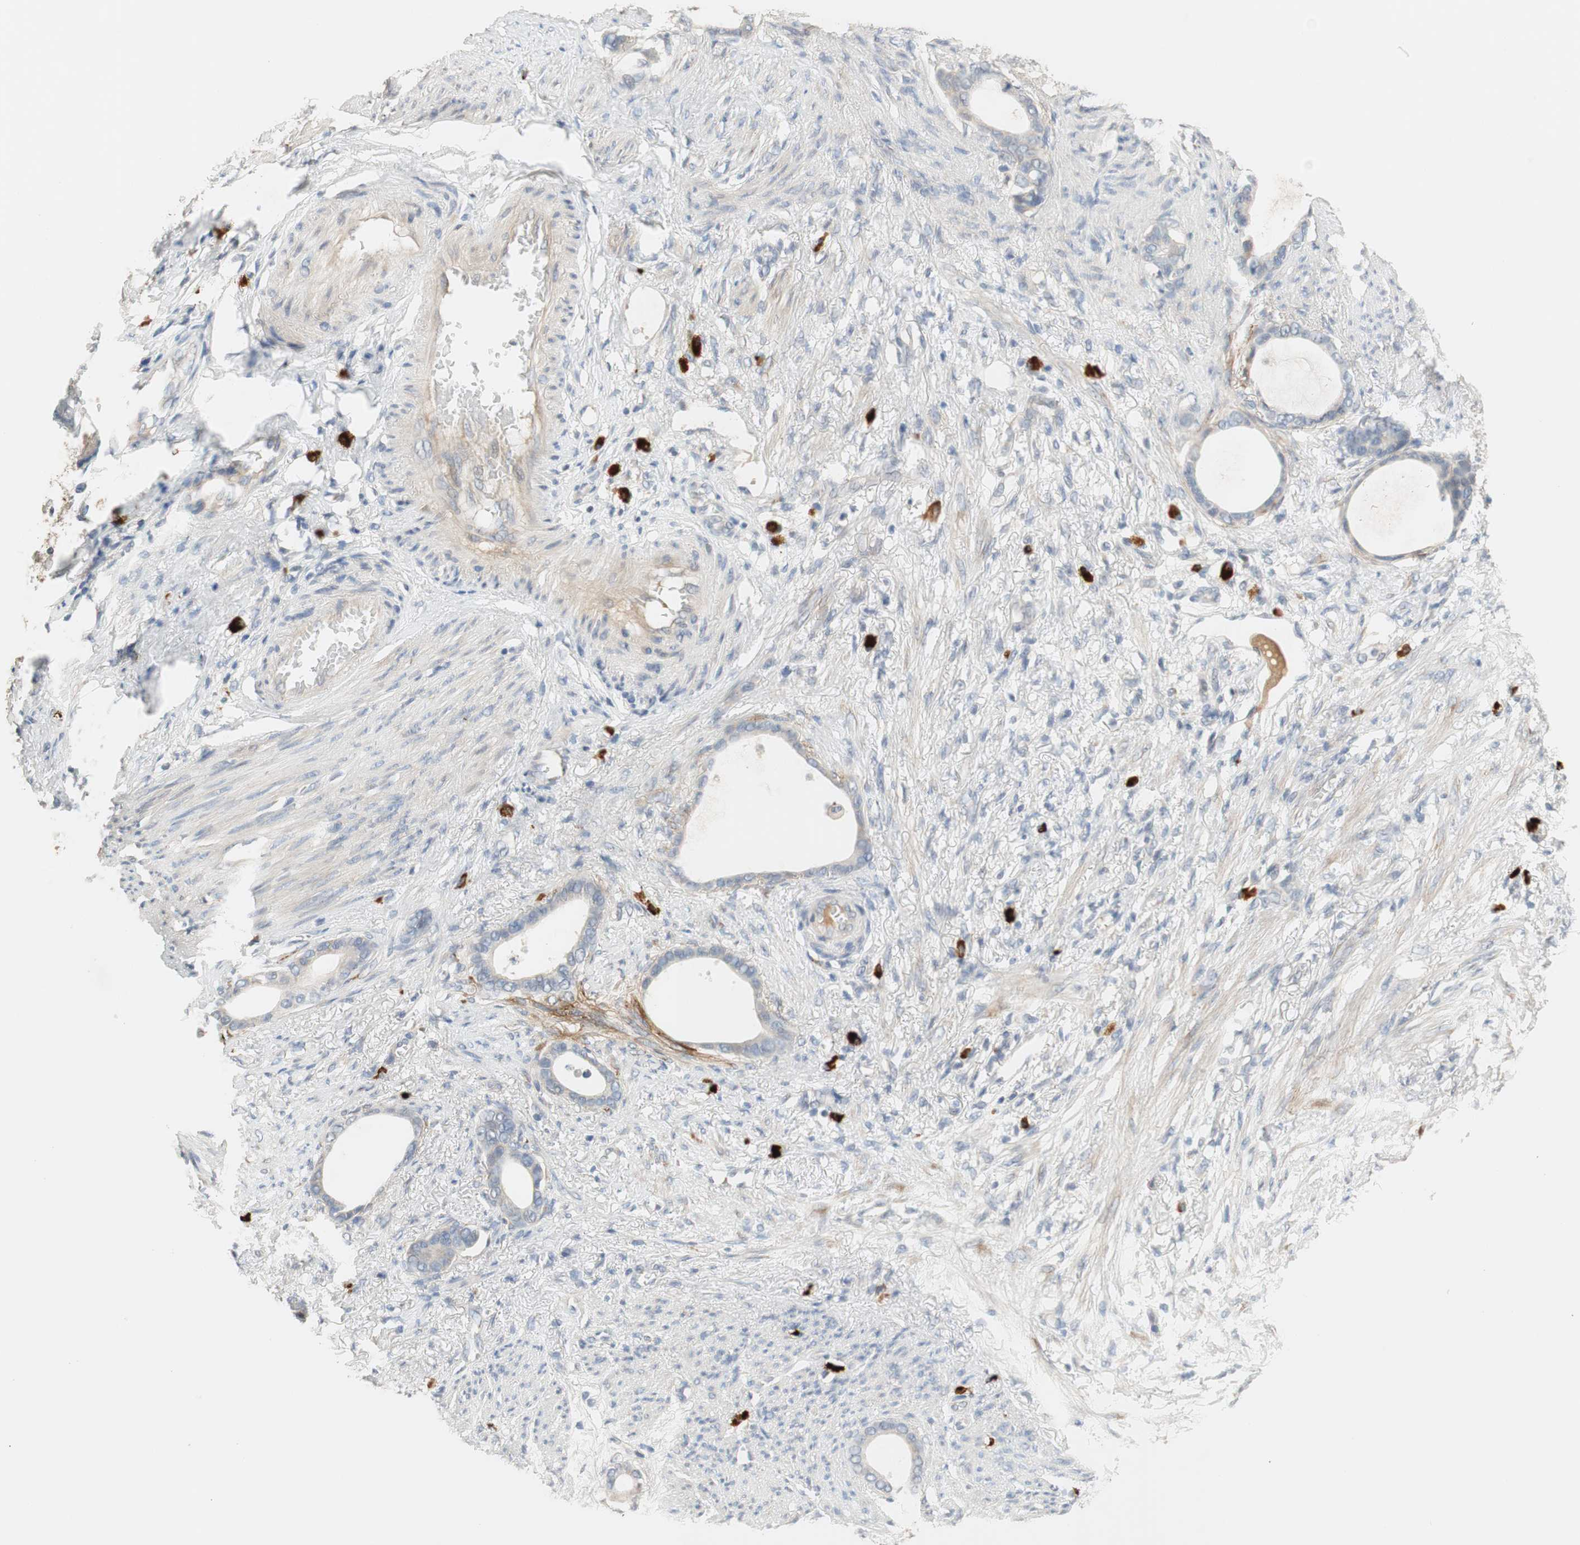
{"staining": {"intensity": "negative", "quantity": "none", "location": "none"}, "tissue": "stomach cancer", "cell_type": "Tumor cells", "image_type": "cancer", "snomed": [{"axis": "morphology", "description": "Adenocarcinoma, NOS"}, {"axis": "topography", "description": "Stomach"}], "caption": "Protein analysis of stomach cancer (adenocarcinoma) reveals no significant positivity in tumor cells. (DAB (3,3'-diaminobenzidine) immunohistochemistry (IHC) with hematoxylin counter stain).", "gene": "COL12A1", "patient": {"sex": "female", "age": 75}}